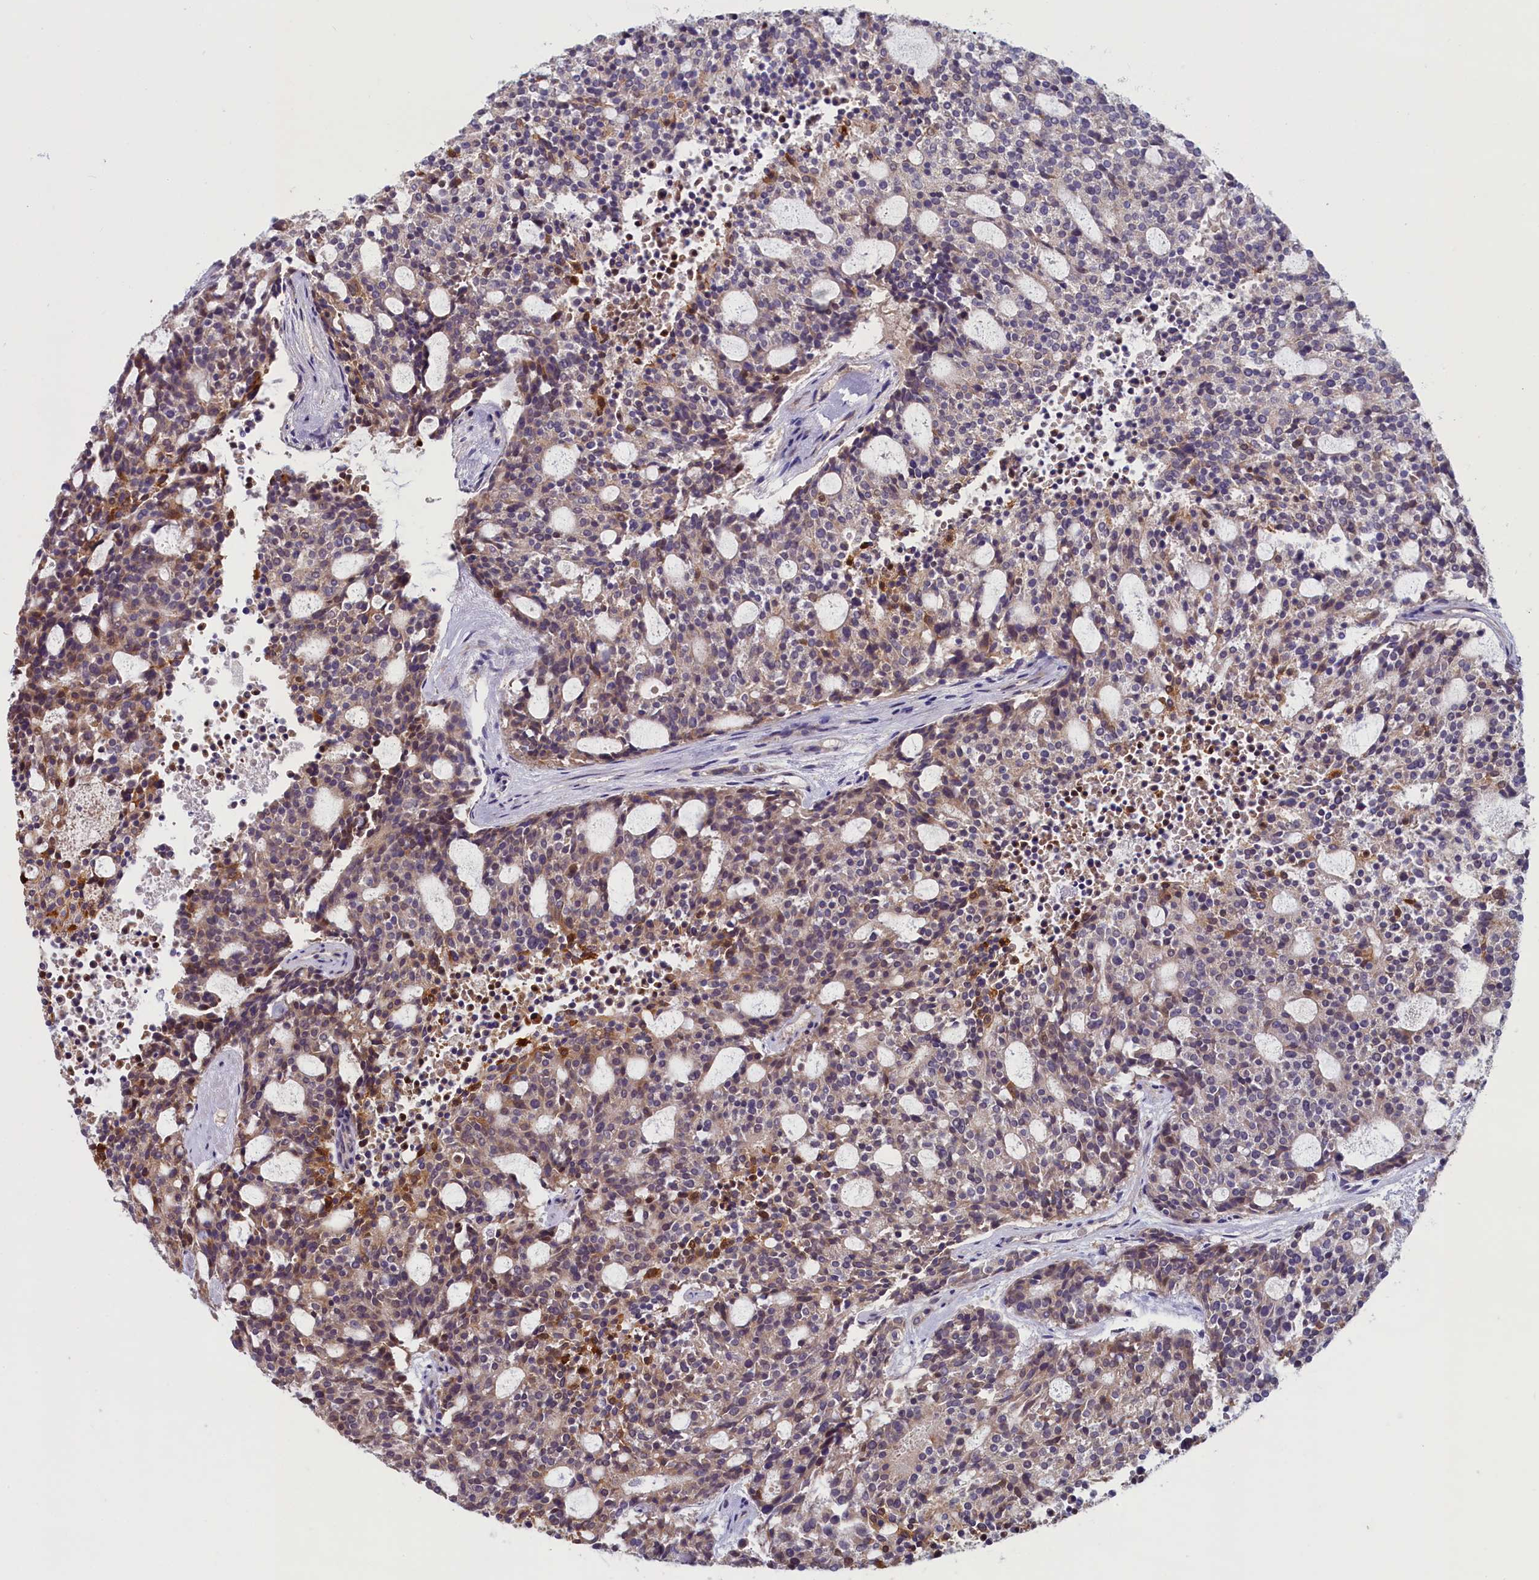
{"staining": {"intensity": "moderate", "quantity": "25%-75%", "location": "cytoplasmic/membranous,nuclear"}, "tissue": "carcinoid", "cell_type": "Tumor cells", "image_type": "cancer", "snomed": [{"axis": "morphology", "description": "Carcinoid, malignant, NOS"}, {"axis": "topography", "description": "Pancreas"}], "caption": "This image displays IHC staining of carcinoid, with medium moderate cytoplasmic/membranous and nuclear staining in approximately 25%-75% of tumor cells.", "gene": "UCHL3", "patient": {"sex": "female", "age": 54}}